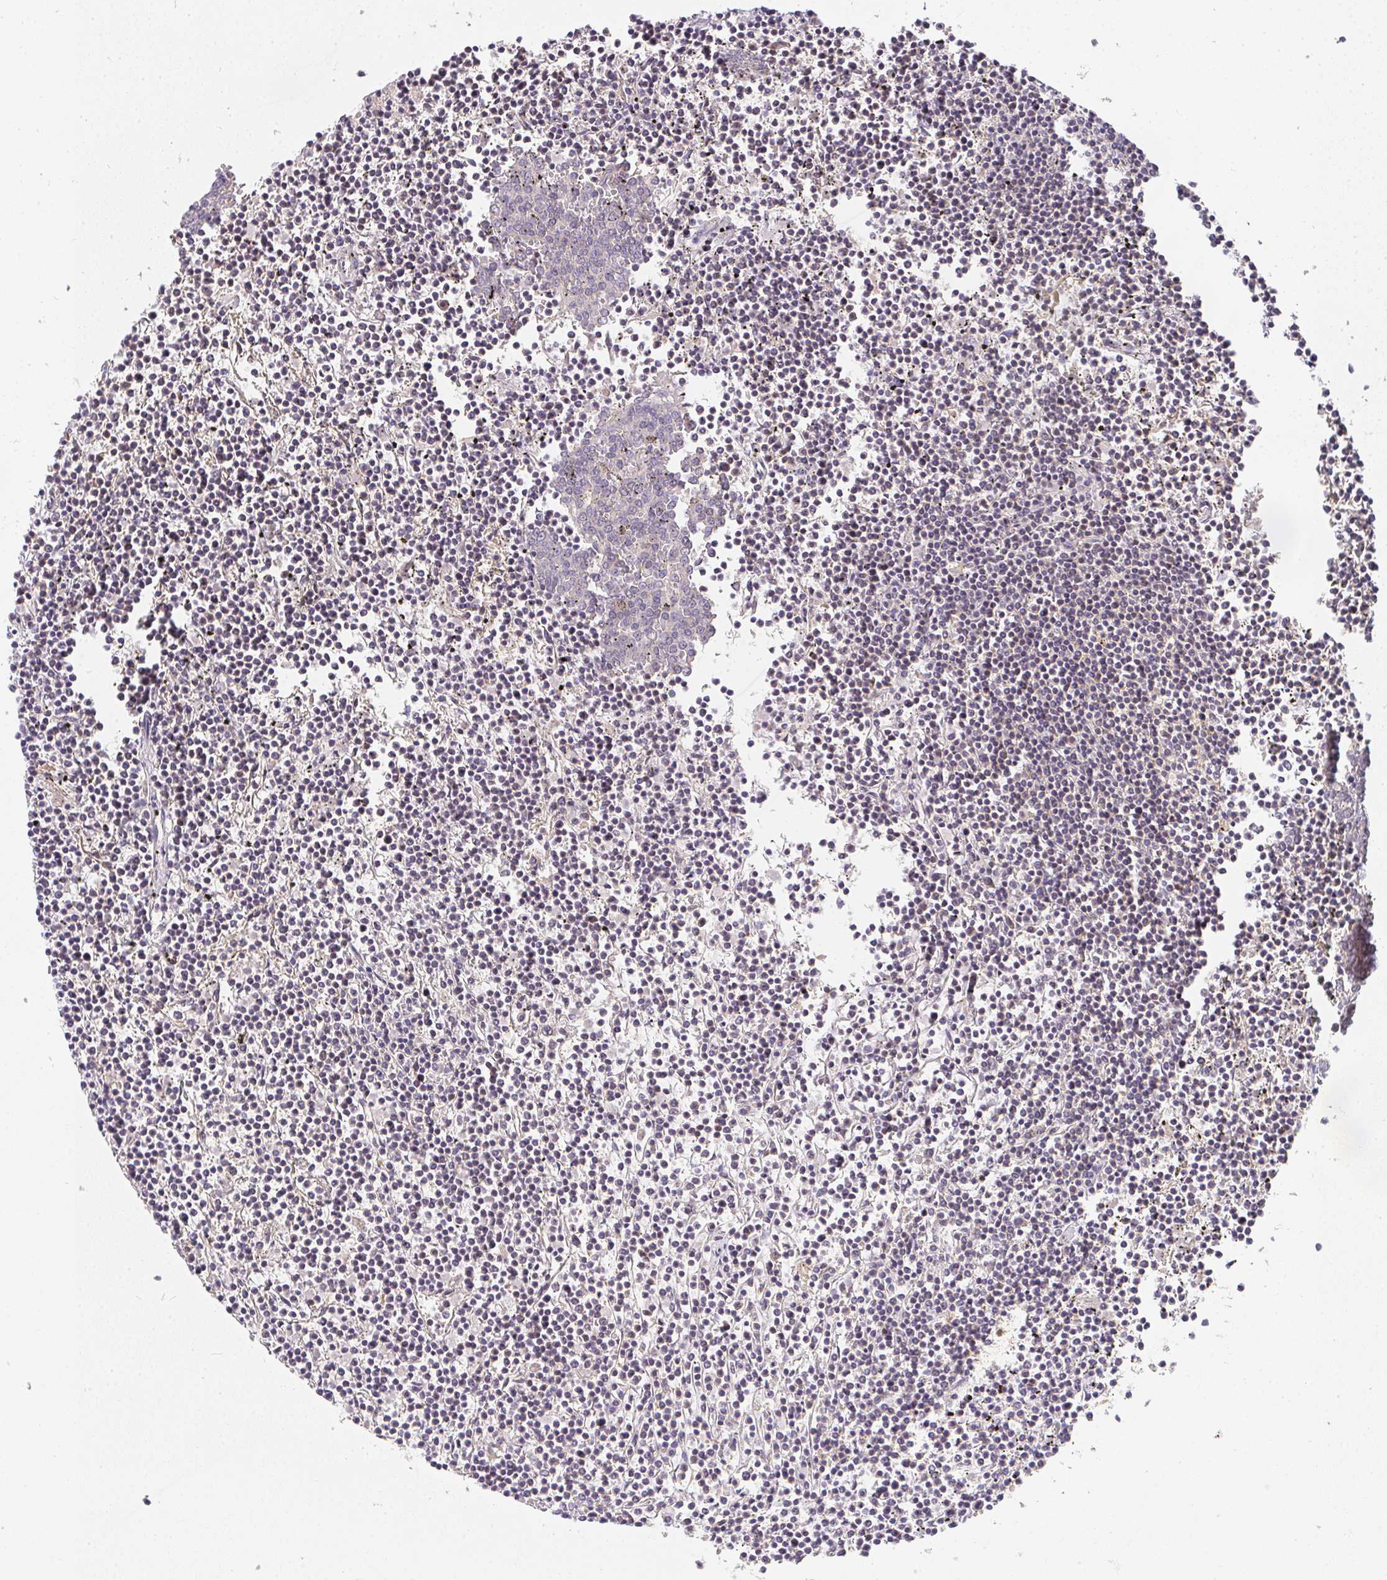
{"staining": {"intensity": "negative", "quantity": "none", "location": "none"}, "tissue": "lymphoma", "cell_type": "Tumor cells", "image_type": "cancer", "snomed": [{"axis": "morphology", "description": "Malignant lymphoma, non-Hodgkin's type, Low grade"}, {"axis": "topography", "description": "Spleen"}], "caption": "The image shows no staining of tumor cells in lymphoma. Brightfield microscopy of immunohistochemistry stained with DAB (3,3'-diaminobenzidine) (brown) and hematoxylin (blue), captured at high magnification.", "gene": "SLC35B3", "patient": {"sex": "female", "age": 19}}